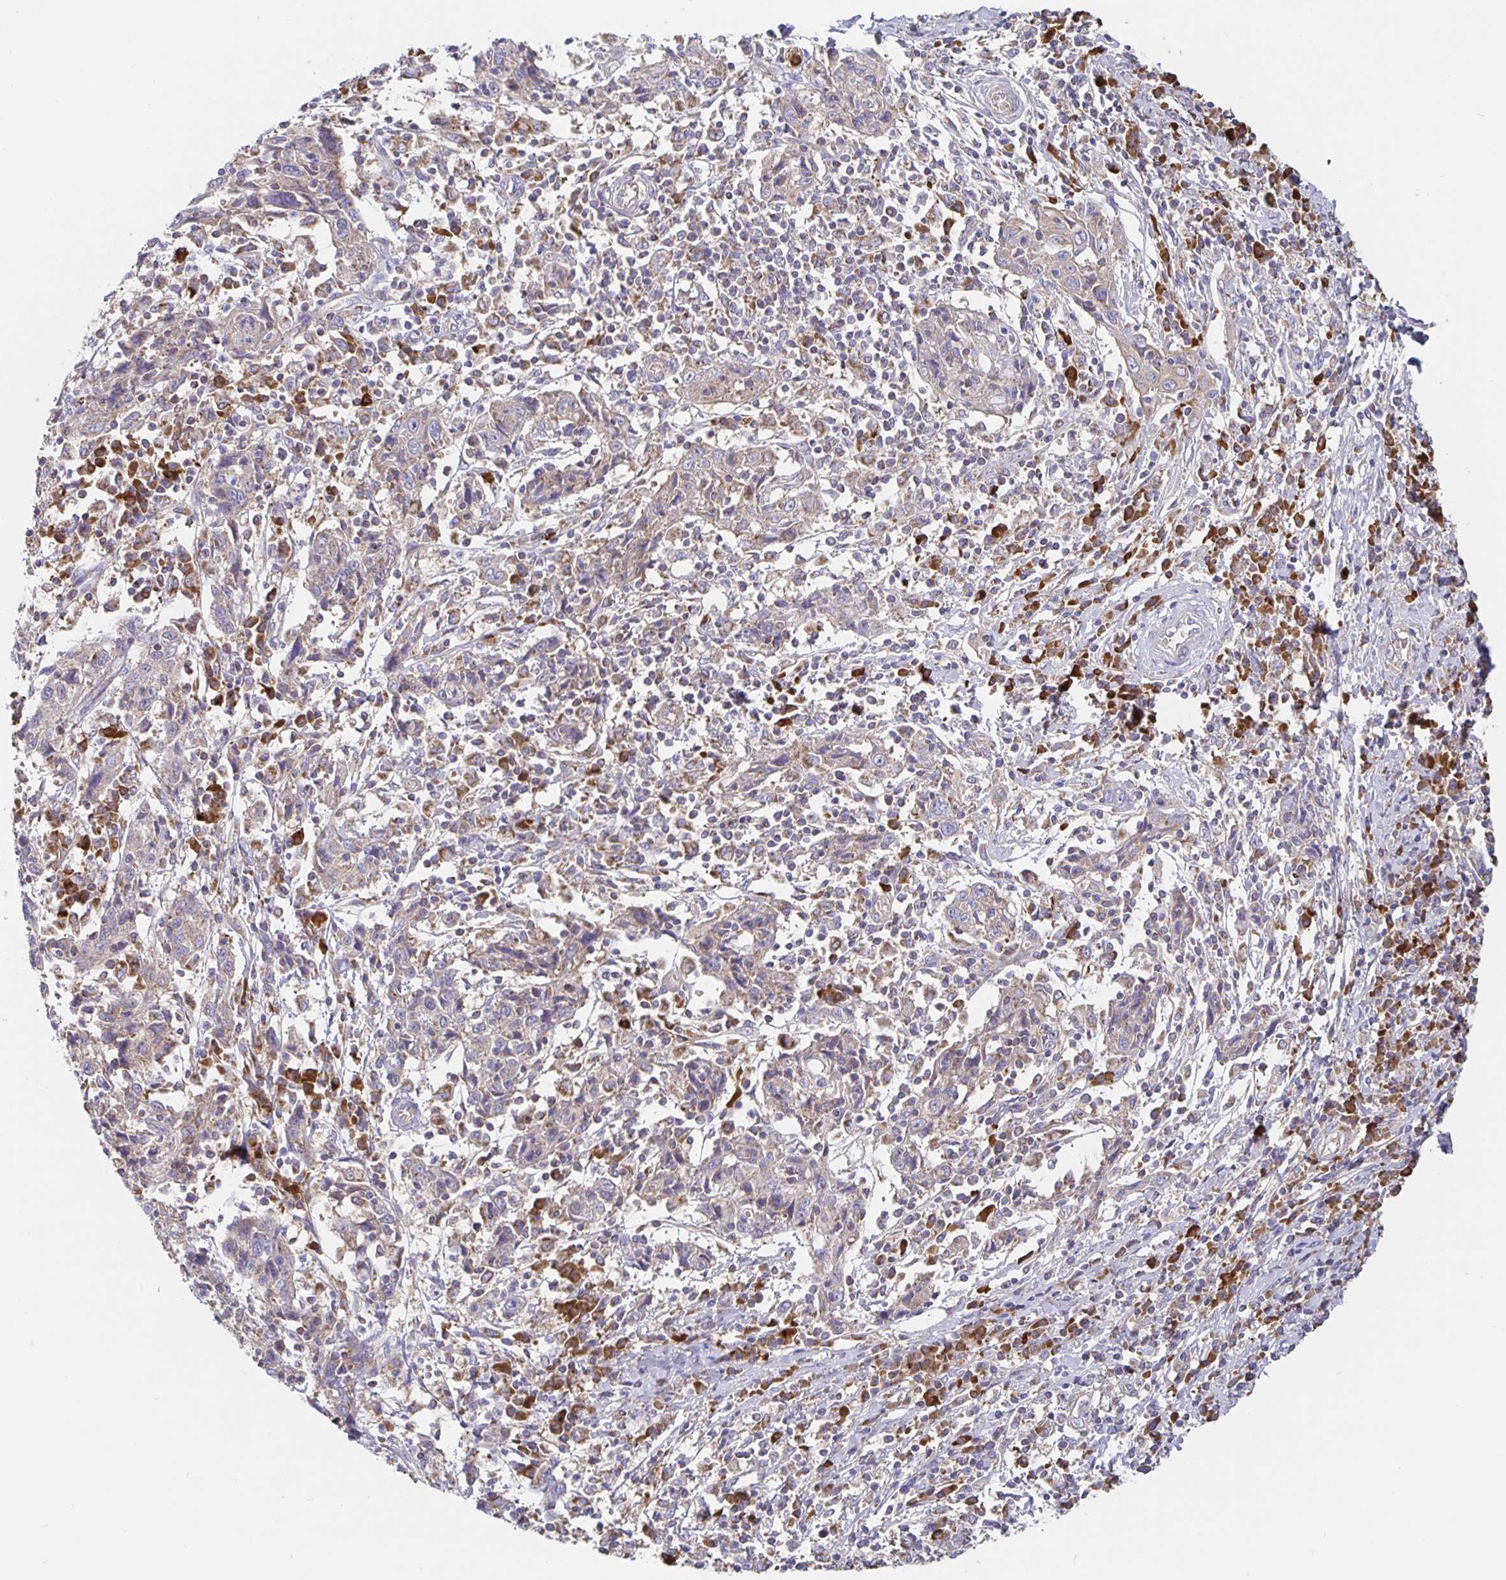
{"staining": {"intensity": "negative", "quantity": "none", "location": "none"}, "tissue": "cervical cancer", "cell_type": "Tumor cells", "image_type": "cancer", "snomed": [{"axis": "morphology", "description": "Squamous cell carcinoma, NOS"}, {"axis": "topography", "description": "Cervix"}], "caption": "Immunohistochemistry (IHC) of cervical squamous cell carcinoma displays no staining in tumor cells. (Immunohistochemistry, brightfield microscopy, high magnification).", "gene": "PRDX3", "patient": {"sex": "female", "age": 46}}